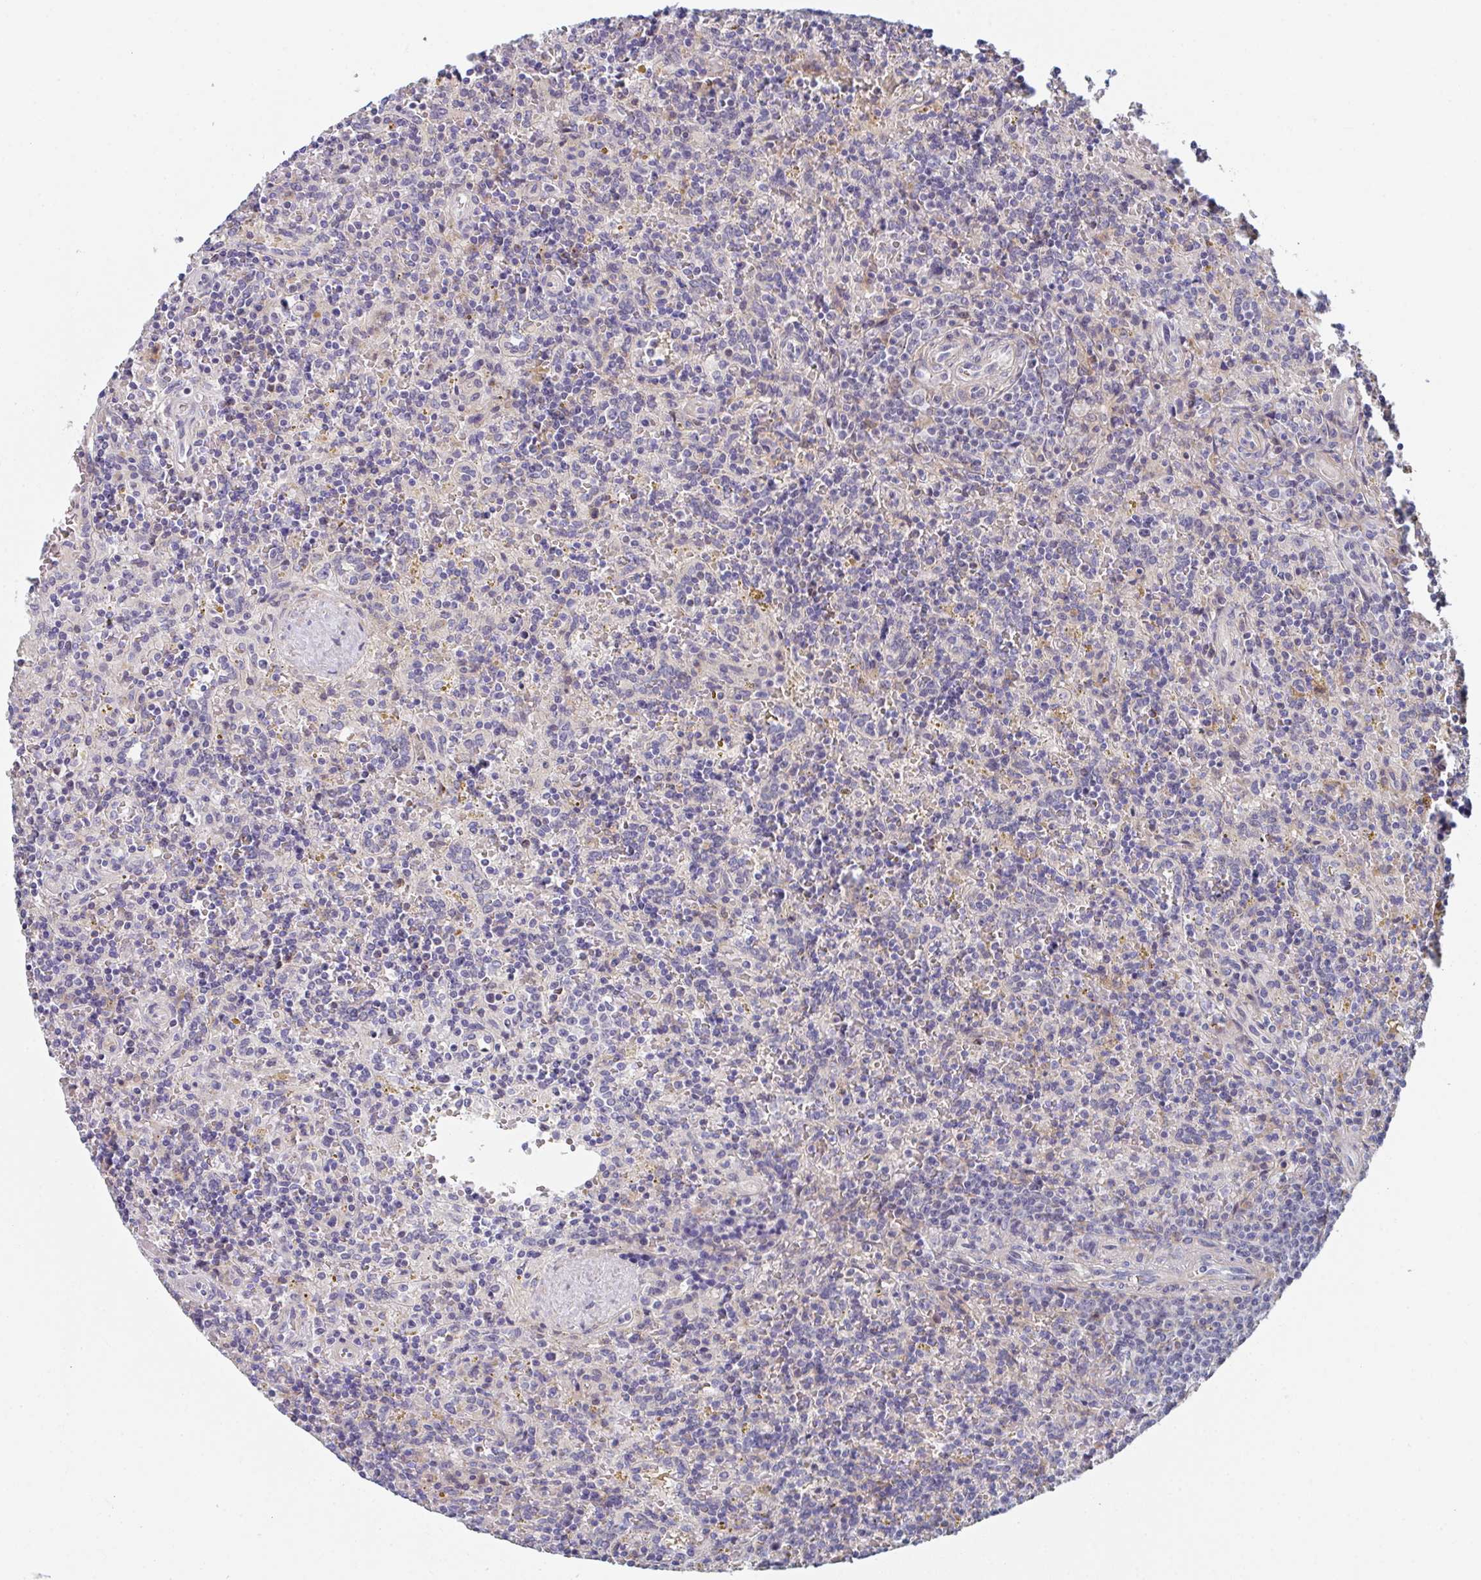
{"staining": {"intensity": "negative", "quantity": "none", "location": "none"}, "tissue": "lymphoma", "cell_type": "Tumor cells", "image_type": "cancer", "snomed": [{"axis": "morphology", "description": "Malignant lymphoma, non-Hodgkin's type, Low grade"}, {"axis": "topography", "description": "Spleen"}], "caption": "Human malignant lymphoma, non-Hodgkin's type (low-grade) stained for a protein using immunohistochemistry (IHC) reveals no positivity in tumor cells.", "gene": "KLHL33", "patient": {"sex": "male", "age": 67}}